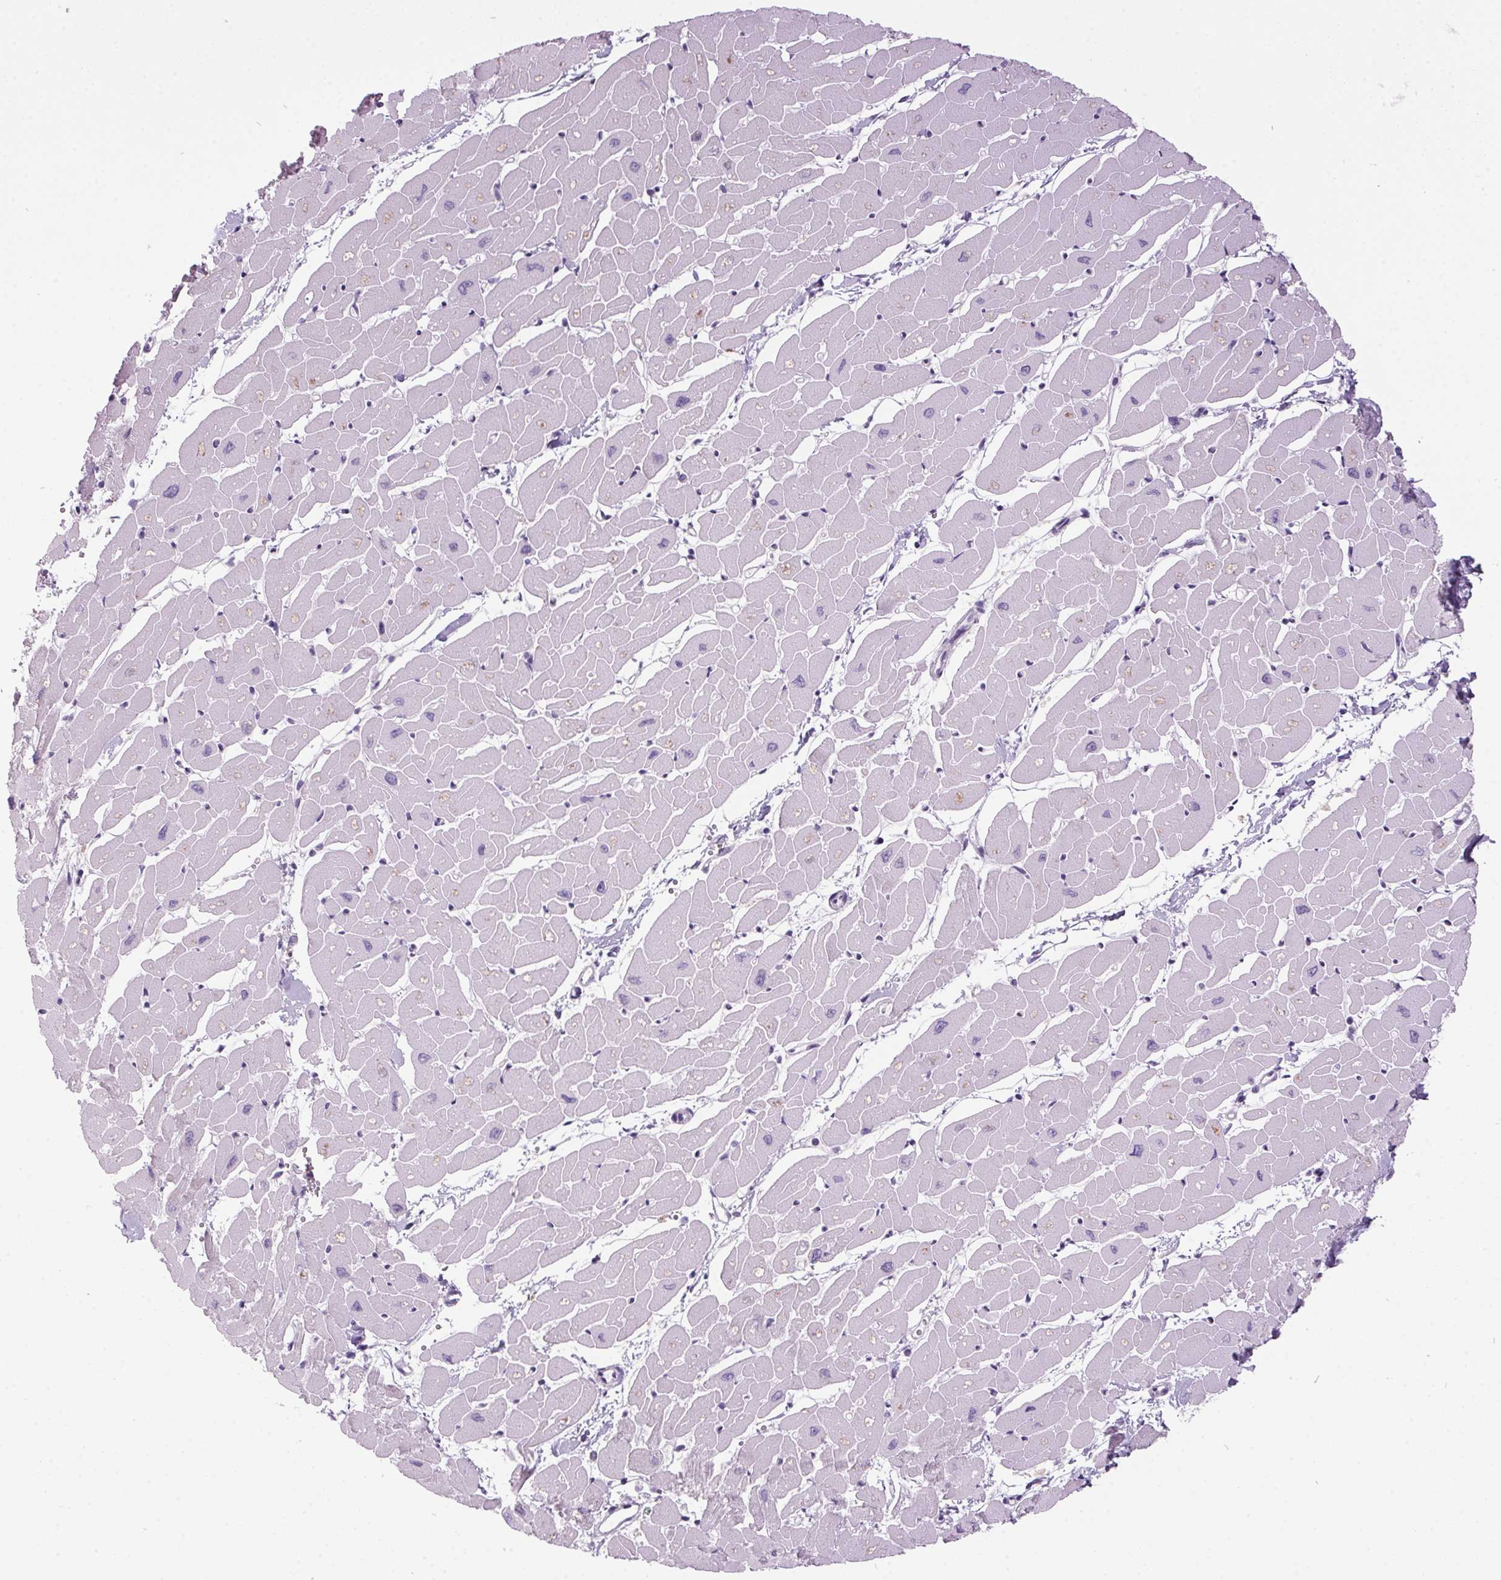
{"staining": {"intensity": "negative", "quantity": "none", "location": "none"}, "tissue": "heart muscle", "cell_type": "Cardiomyocytes", "image_type": "normal", "snomed": [{"axis": "morphology", "description": "Normal tissue, NOS"}, {"axis": "topography", "description": "Heart"}], "caption": "This micrograph is of normal heart muscle stained with IHC to label a protein in brown with the nuclei are counter-stained blue. There is no staining in cardiomyocytes. Brightfield microscopy of immunohistochemistry stained with DAB (brown) and hematoxylin (blue), captured at high magnification.", "gene": "ODAD2", "patient": {"sex": "male", "age": 57}}